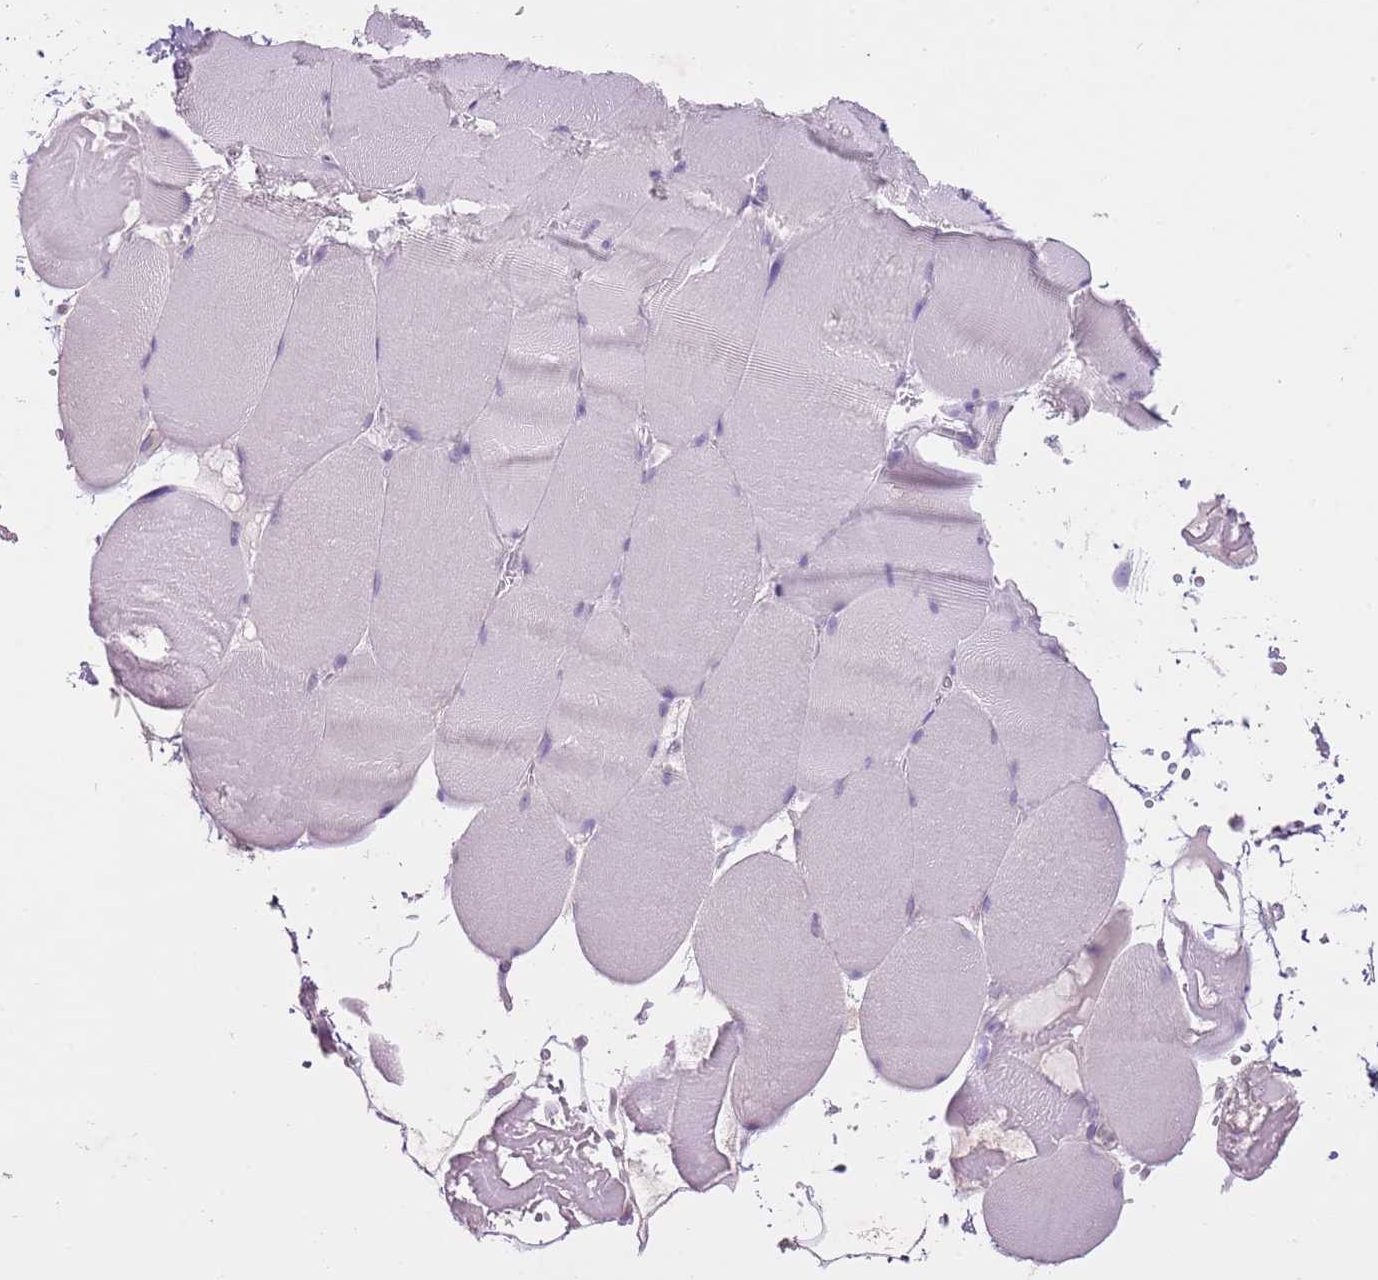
{"staining": {"intensity": "negative", "quantity": "none", "location": "none"}, "tissue": "skeletal muscle", "cell_type": "Myocytes", "image_type": "normal", "snomed": [{"axis": "morphology", "description": "Normal tissue, NOS"}, {"axis": "topography", "description": "Skeletal muscle"}, {"axis": "topography", "description": "Head-Neck"}], "caption": "Myocytes are negative for brown protein staining in normal skeletal muscle. (DAB (3,3'-diaminobenzidine) IHC, high magnification).", "gene": "SLC35E3", "patient": {"sex": "male", "age": 66}}